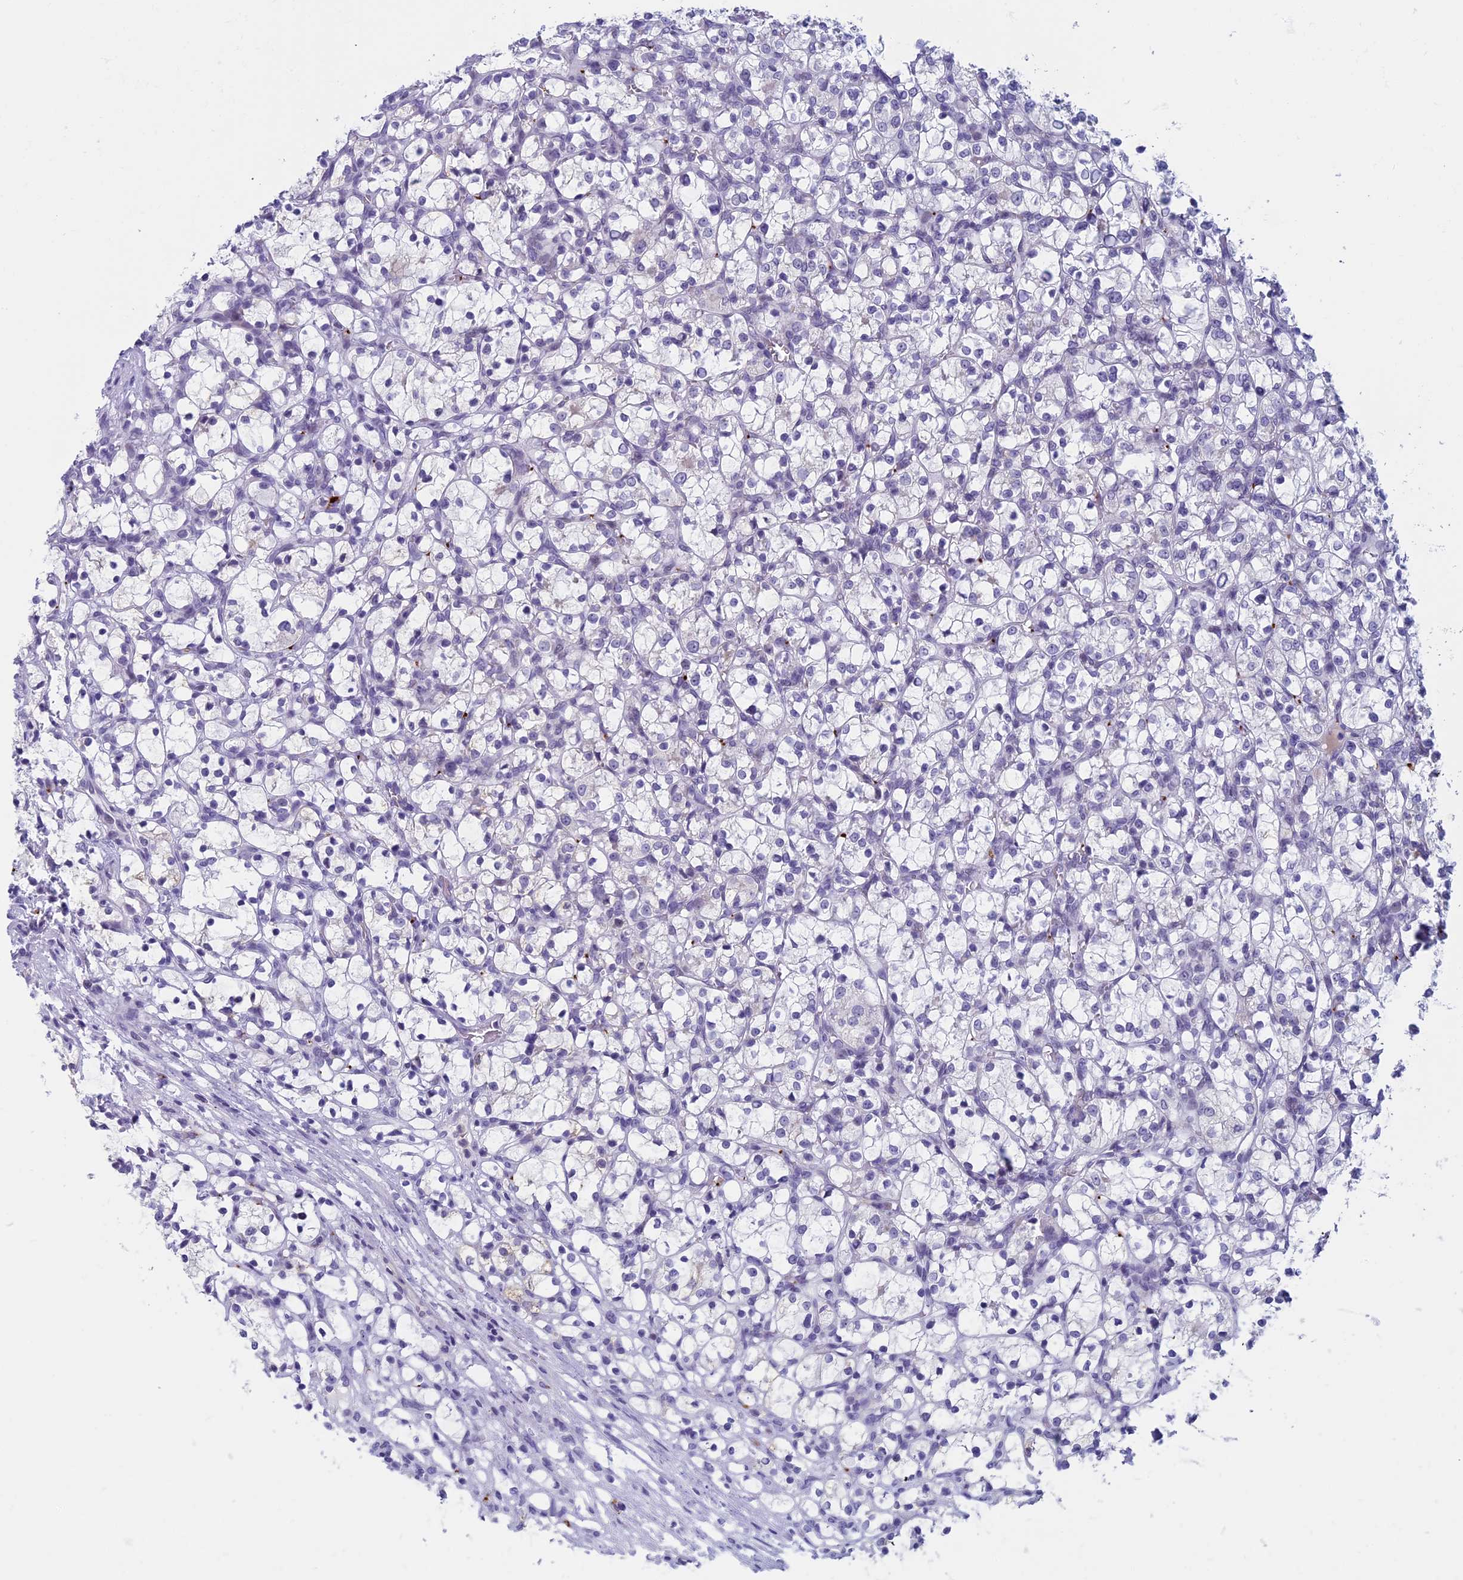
{"staining": {"intensity": "negative", "quantity": "none", "location": "none"}, "tissue": "renal cancer", "cell_type": "Tumor cells", "image_type": "cancer", "snomed": [{"axis": "morphology", "description": "Adenocarcinoma, NOS"}, {"axis": "topography", "description": "Kidney"}], "caption": "High power microscopy micrograph of an IHC micrograph of renal cancer (adenocarcinoma), revealing no significant positivity in tumor cells.", "gene": "AIFM2", "patient": {"sex": "female", "age": 69}}